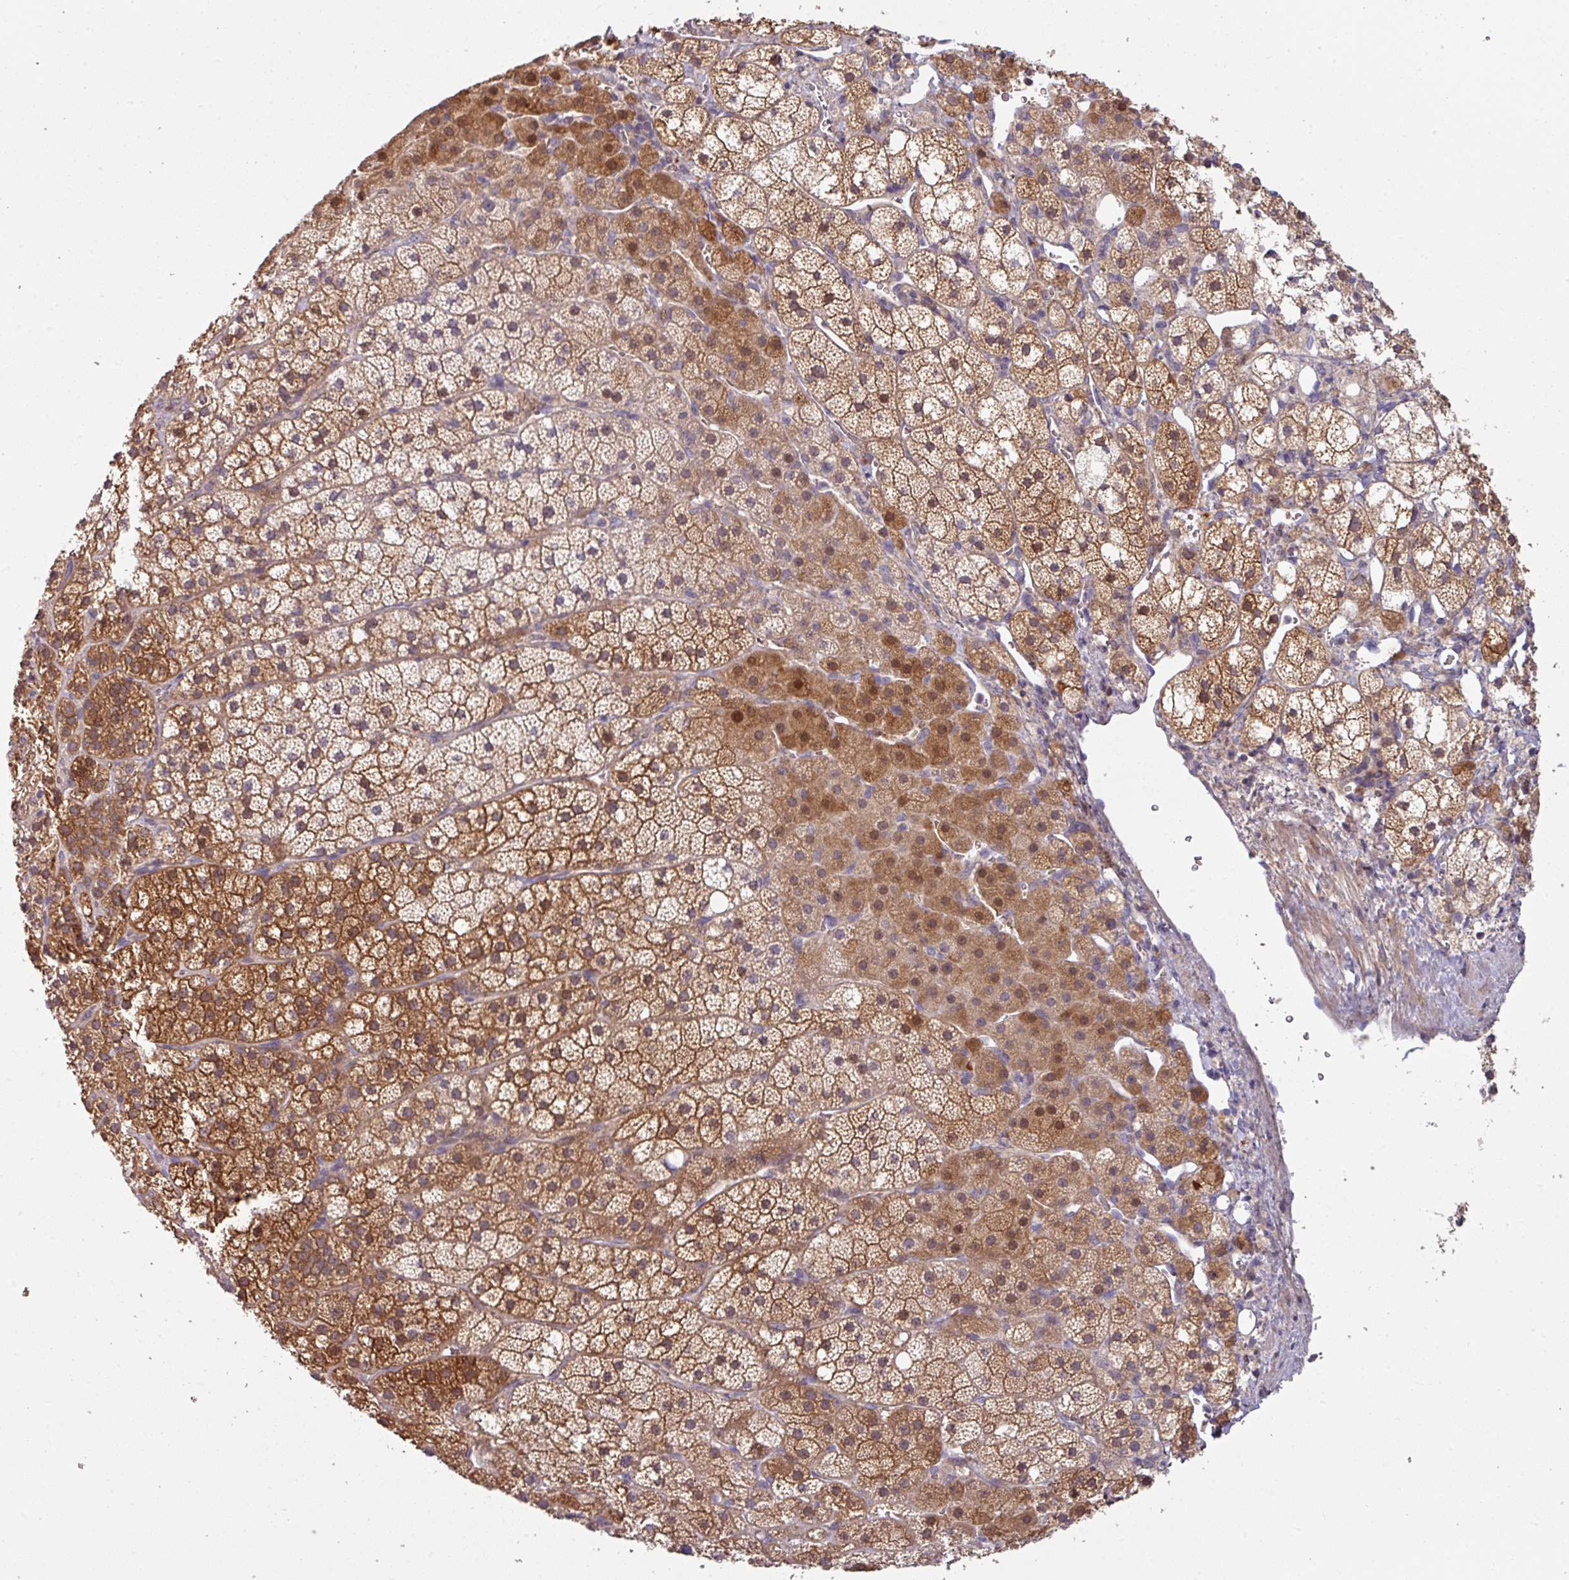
{"staining": {"intensity": "strong", "quantity": "25%-75%", "location": "cytoplasmic/membranous,nuclear"}, "tissue": "adrenal gland", "cell_type": "Glandular cells", "image_type": "normal", "snomed": [{"axis": "morphology", "description": "Normal tissue, NOS"}, {"axis": "topography", "description": "Adrenal gland"}], "caption": "Adrenal gland stained with immunohistochemistry (IHC) exhibits strong cytoplasmic/membranous,nuclear expression in approximately 25%-75% of glandular cells.", "gene": "SLAMF6", "patient": {"sex": "male", "age": 53}}